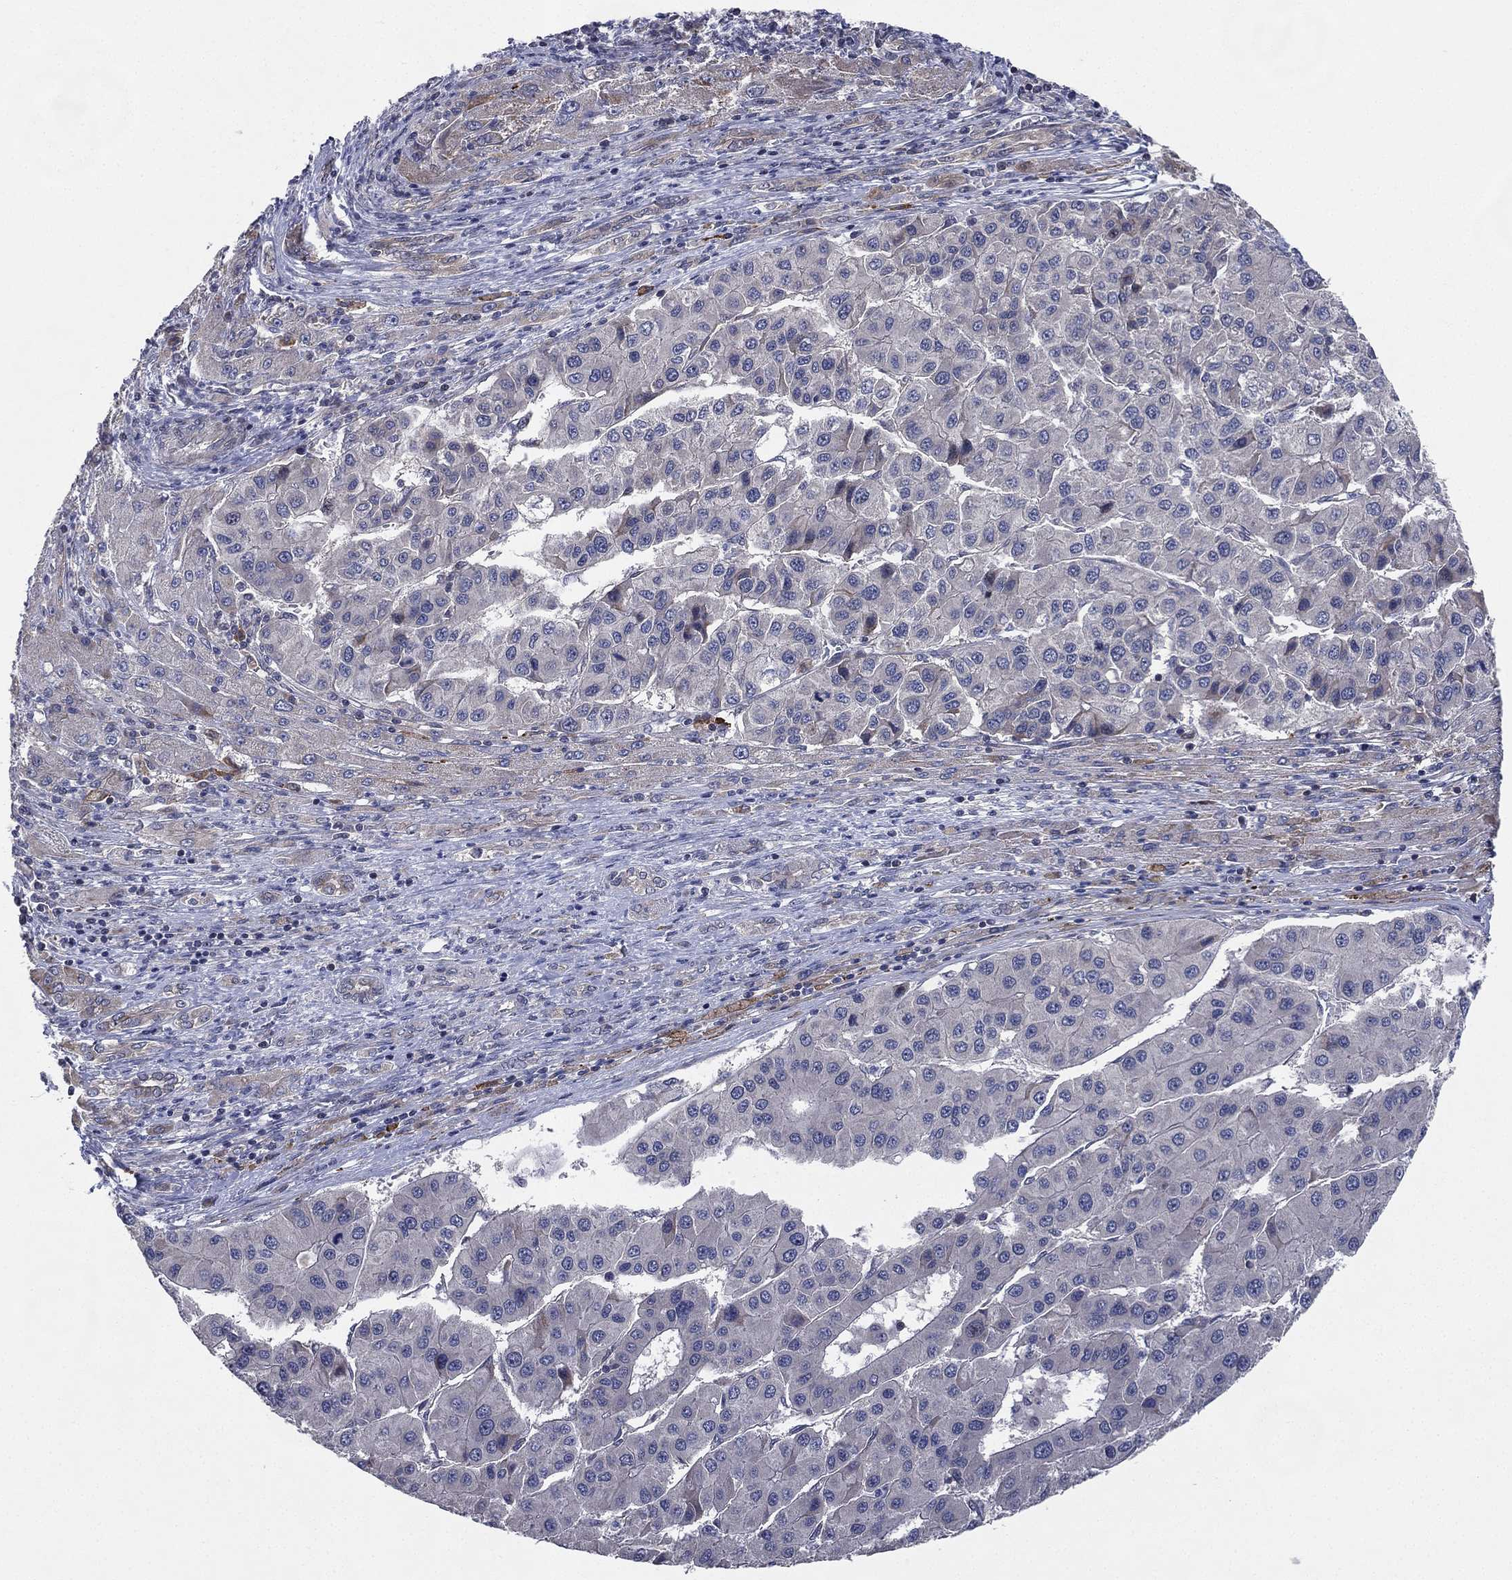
{"staining": {"intensity": "negative", "quantity": "none", "location": "none"}, "tissue": "liver cancer", "cell_type": "Tumor cells", "image_type": "cancer", "snomed": [{"axis": "morphology", "description": "Carcinoma, Hepatocellular, NOS"}, {"axis": "topography", "description": "Liver"}], "caption": "This is a micrograph of immunohistochemistry staining of liver cancer, which shows no positivity in tumor cells.", "gene": "KAT14", "patient": {"sex": "male", "age": 73}}